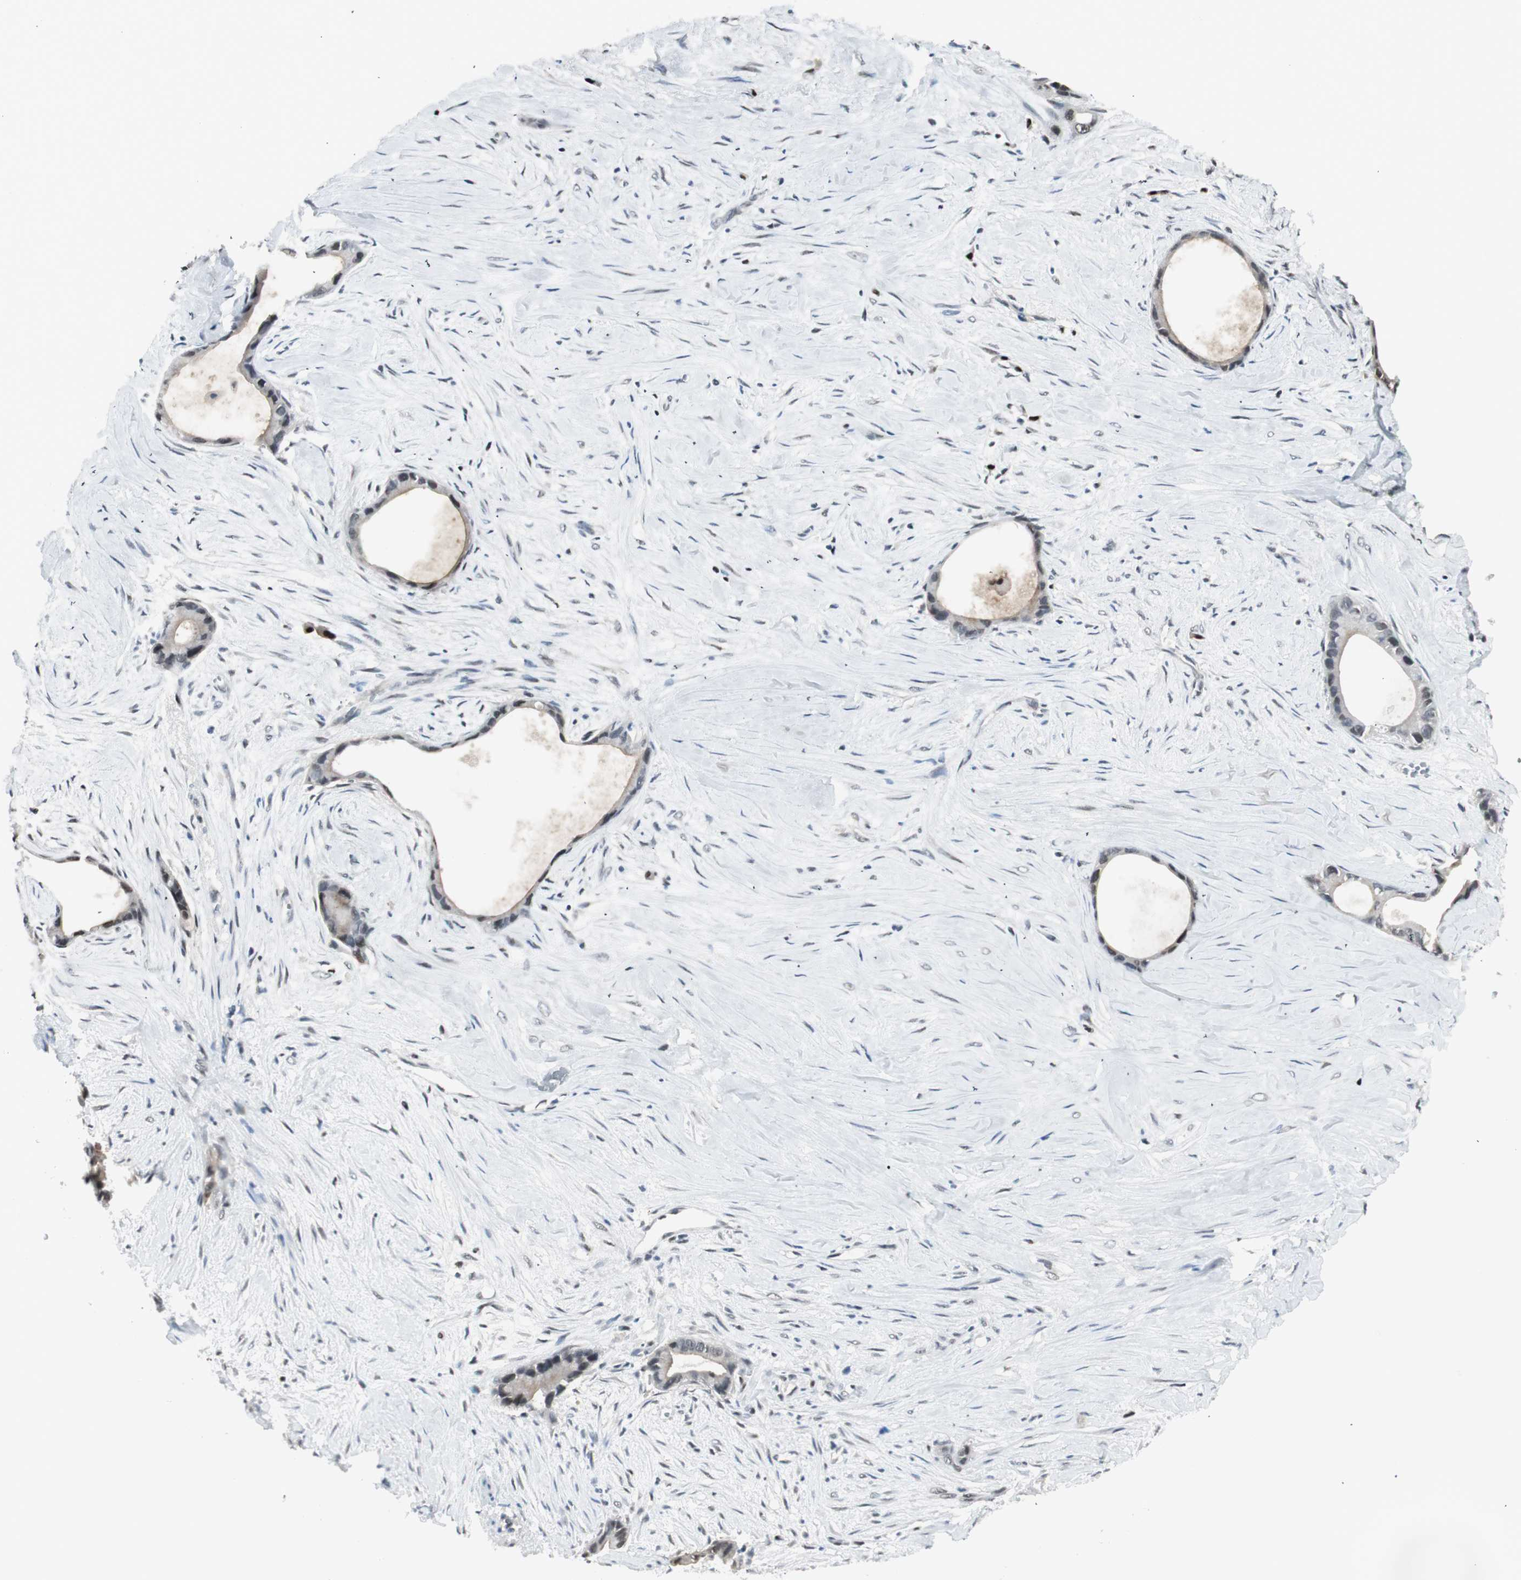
{"staining": {"intensity": "weak", "quantity": "<25%", "location": "nuclear"}, "tissue": "liver cancer", "cell_type": "Tumor cells", "image_type": "cancer", "snomed": [{"axis": "morphology", "description": "Cholangiocarcinoma"}, {"axis": "topography", "description": "Liver"}], "caption": "Liver cholangiocarcinoma was stained to show a protein in brown. There is no significant staining in tumor cells.", "gene": "LONP2", "patient": {"sex": "female", "age": 55}}